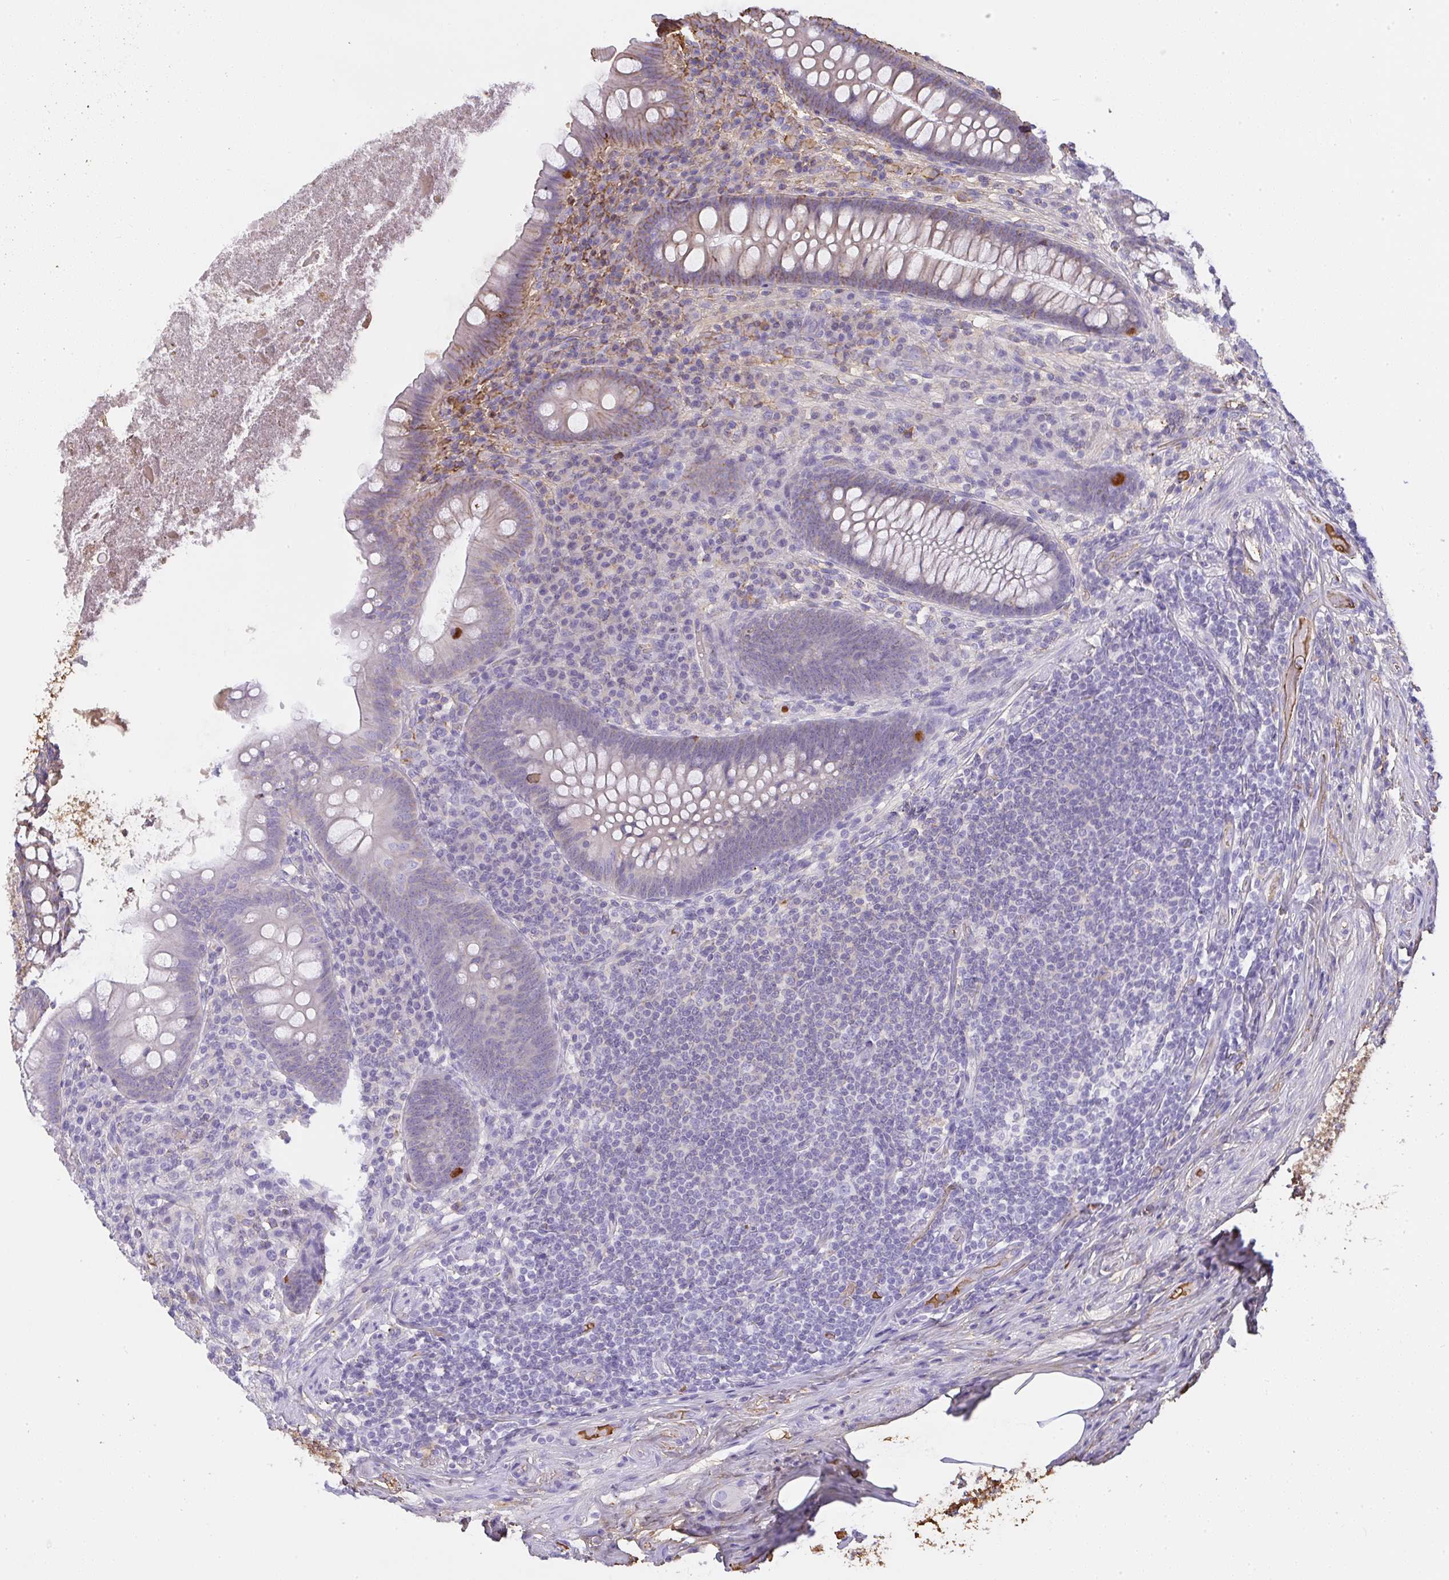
{"staining": {"intensity": "moderate", "quantity": "<25%", "location": "cytoplasmic/membranous"}, "tissue": "appendix", "cell_type": "Glandular cells", "image_type": "normal", "snomed": [{"axis": "morphology", "description": "Normal tissue, NOS"}, {"axis": "topography", "description": "Appendix"}], "caption": "Immunohistochemistry (IHC) micrograph of normal appendix stained for a protein (brown), which exhibits low levels of moderate cytoplasmic/membranous positivity in about <25% of glandular cells.", "gene": "SMYD5", "patient": {"sex": "male", "age": 71}}